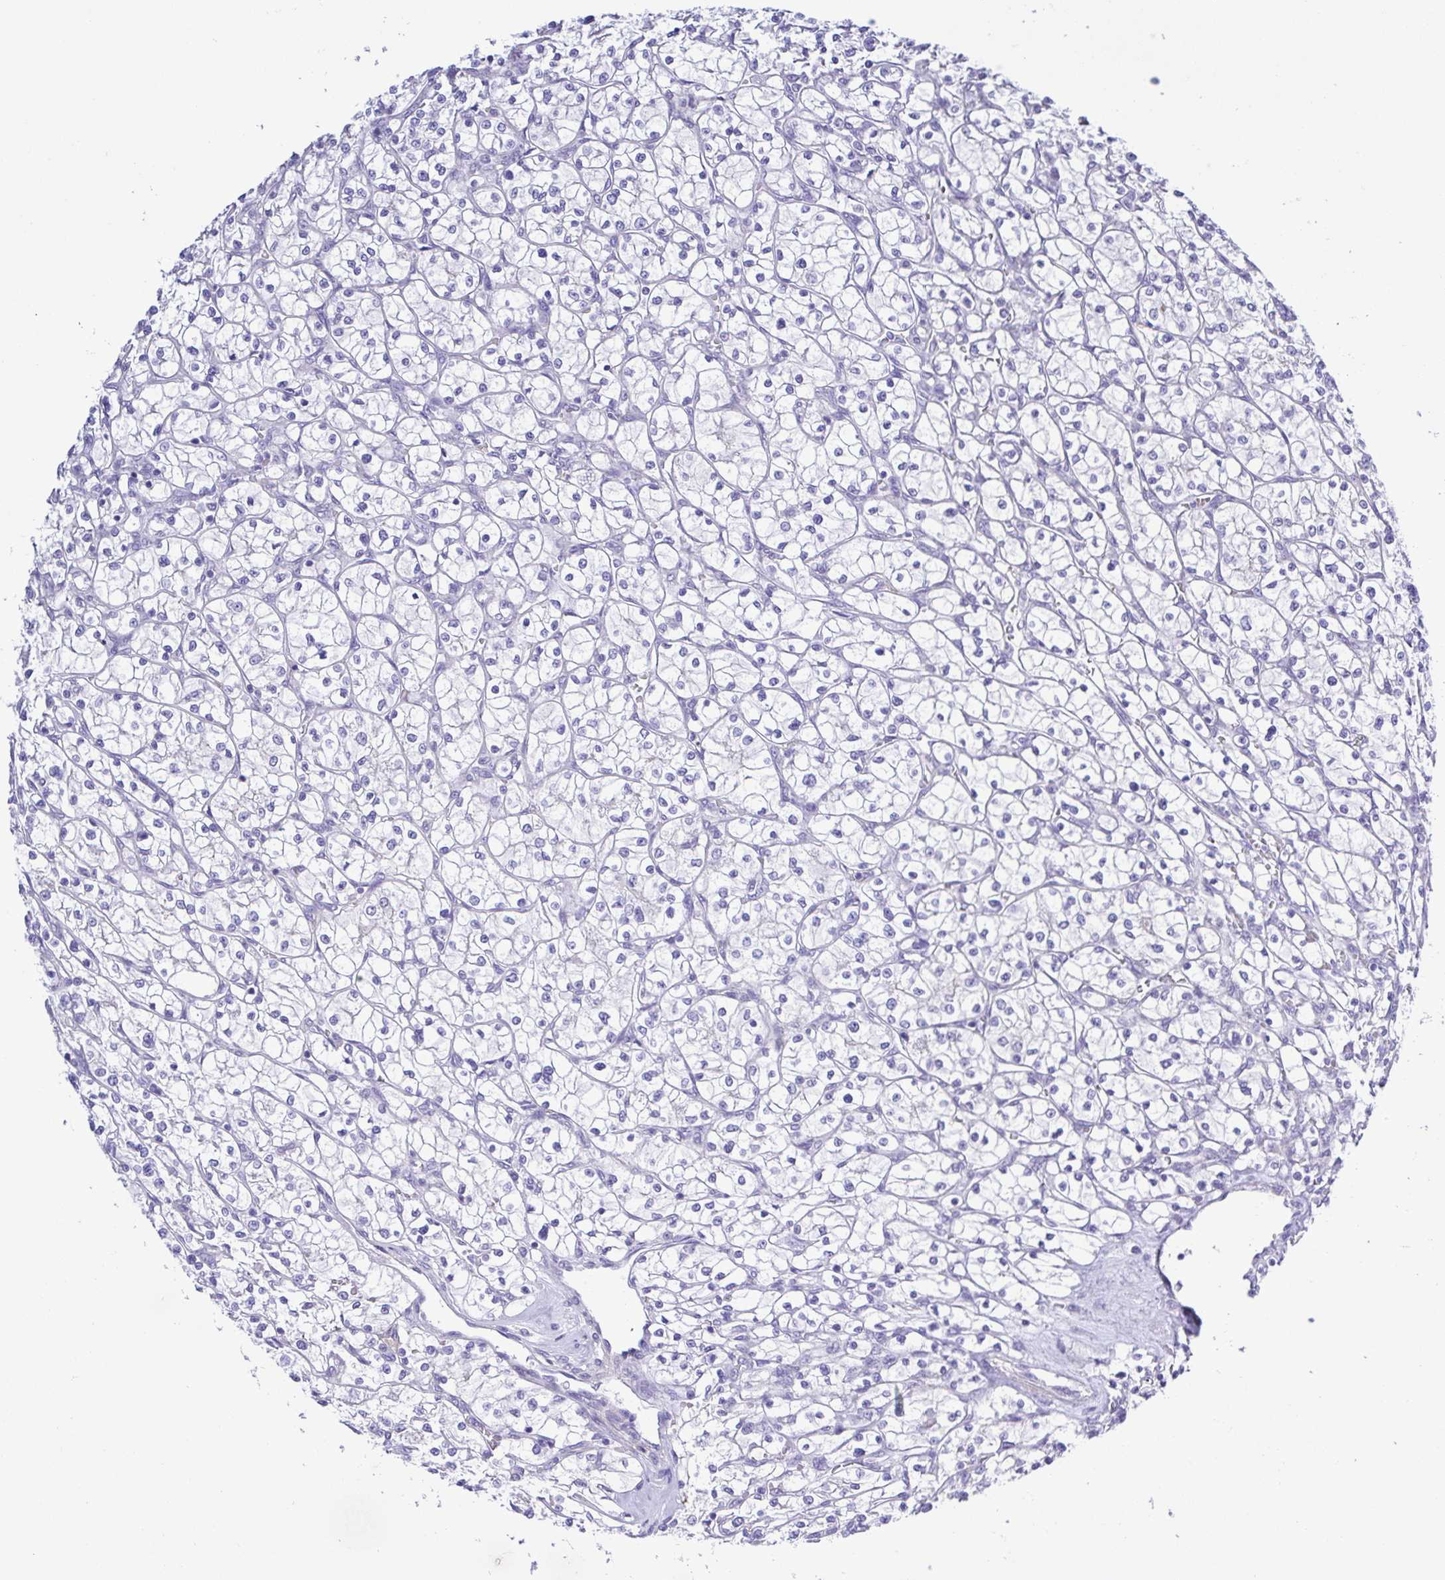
{"staining": {"intensity": "negative", "quantity": "none", "location": "none"}, "tissue": "renal cancer", "cell_type": "Tumor cells", "image_type": "cancer", "snomed": [{"axis": "morphology", "description": "Adenocarcinoma, NOS"}, {"axis": "topography", "description": "Kidney"}], "caption": "Immunohistochemical staining of renal cancer reveals no significant positivity in tumor cells.", "gene": "GABBR2", "patient": {"sex": "female", "age": 64}}